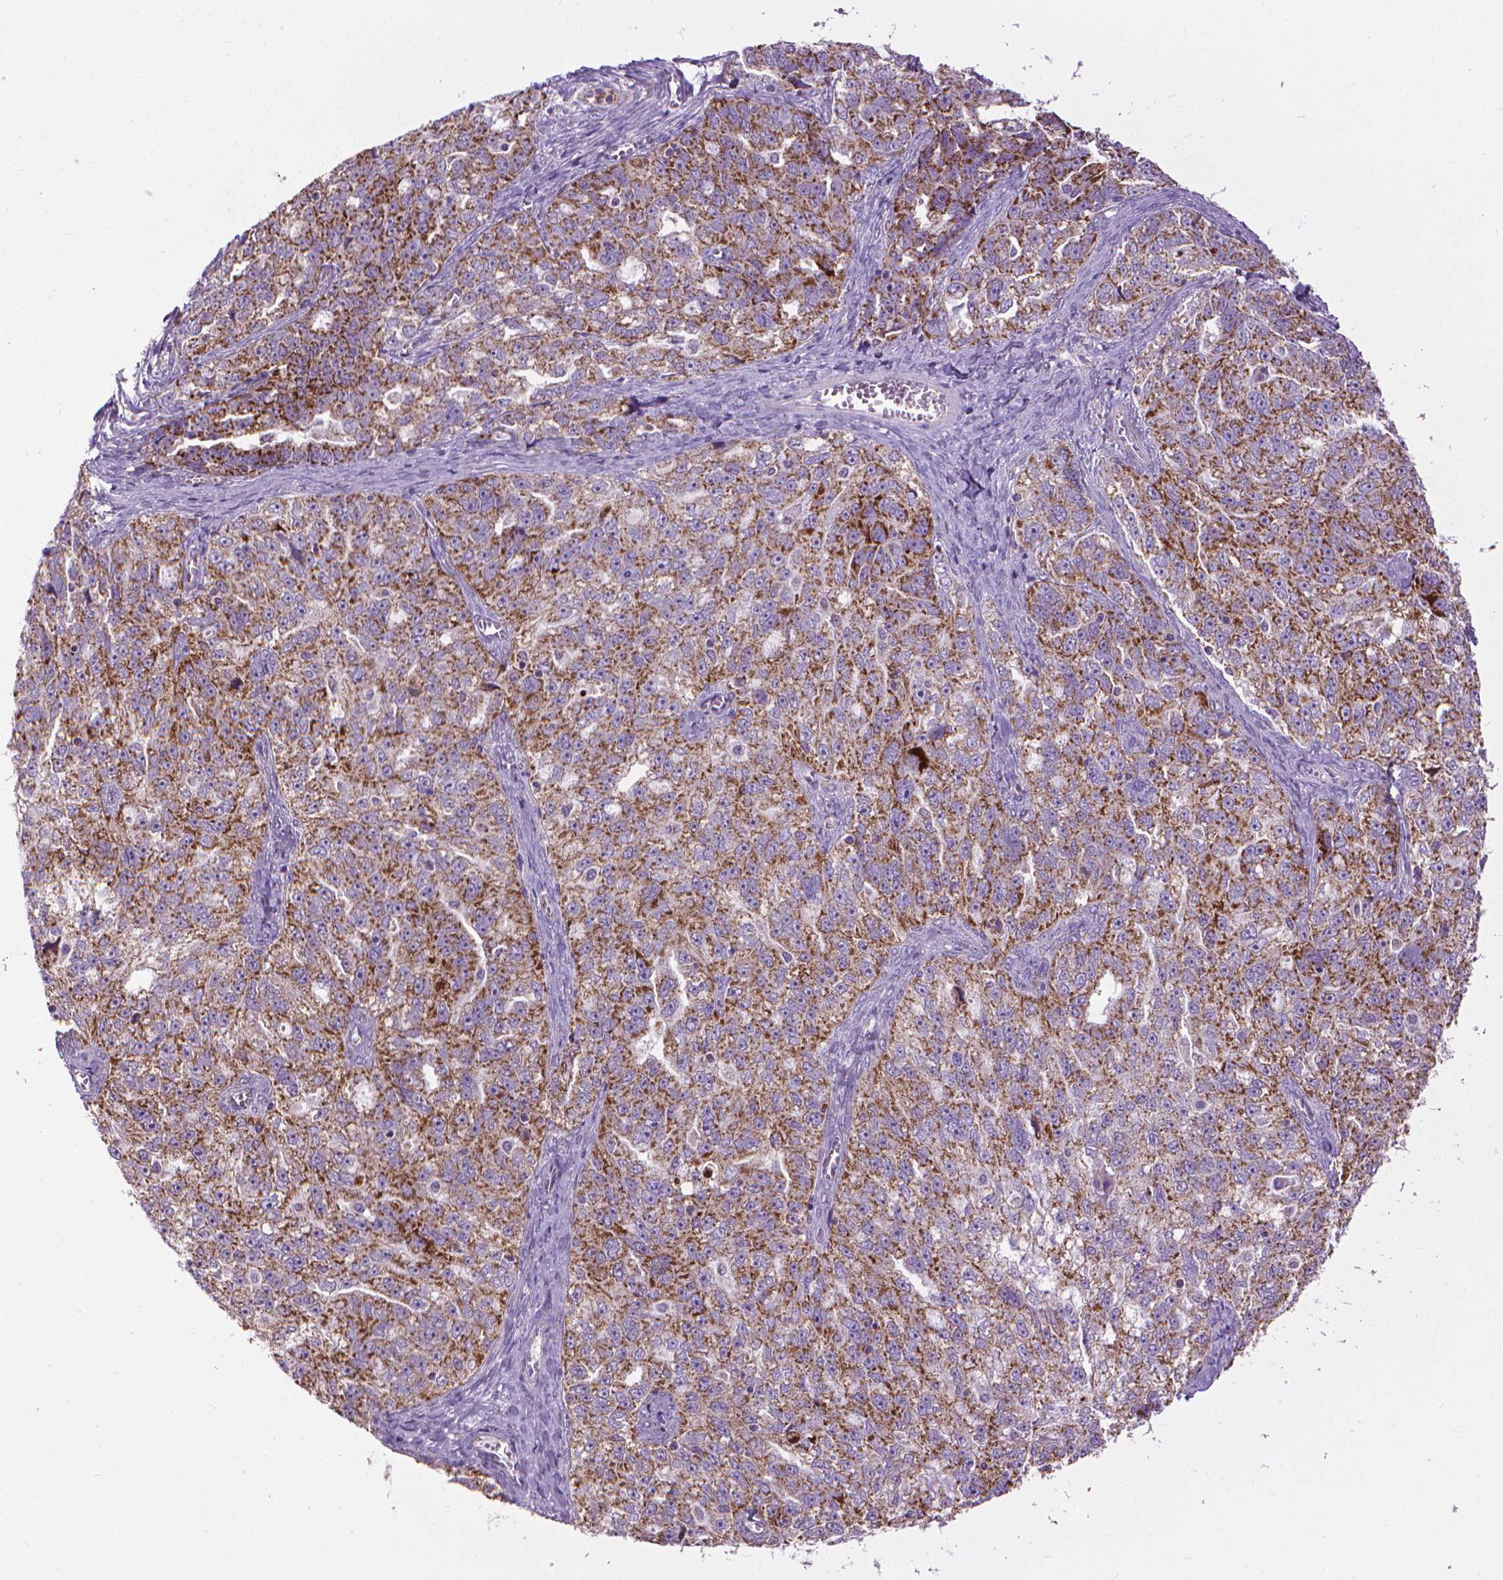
{"staining": {"intensity": "strong", "quantity": ">75%", "location": "cytoplasmic/membranous"}, "tissue": "ovarian cancer", "cell_type": "Tumor cells", "image_type": "cancer", "snomed": [{"axis": "morphology", "description": "Cystadenocarcinoma, serous, NOS"}, {"axis": "topography", "description": "Ovary"}], "caption": "IHC image of human serous cystadenocarcinoma (ovarian) stained for a protein (brown), which reveals high levels of strong cytoplasmic/membranous staining in about >75% of tumor cells.", "gene": "VDAC1", "patient": {"sex": "female", "age": 51}}